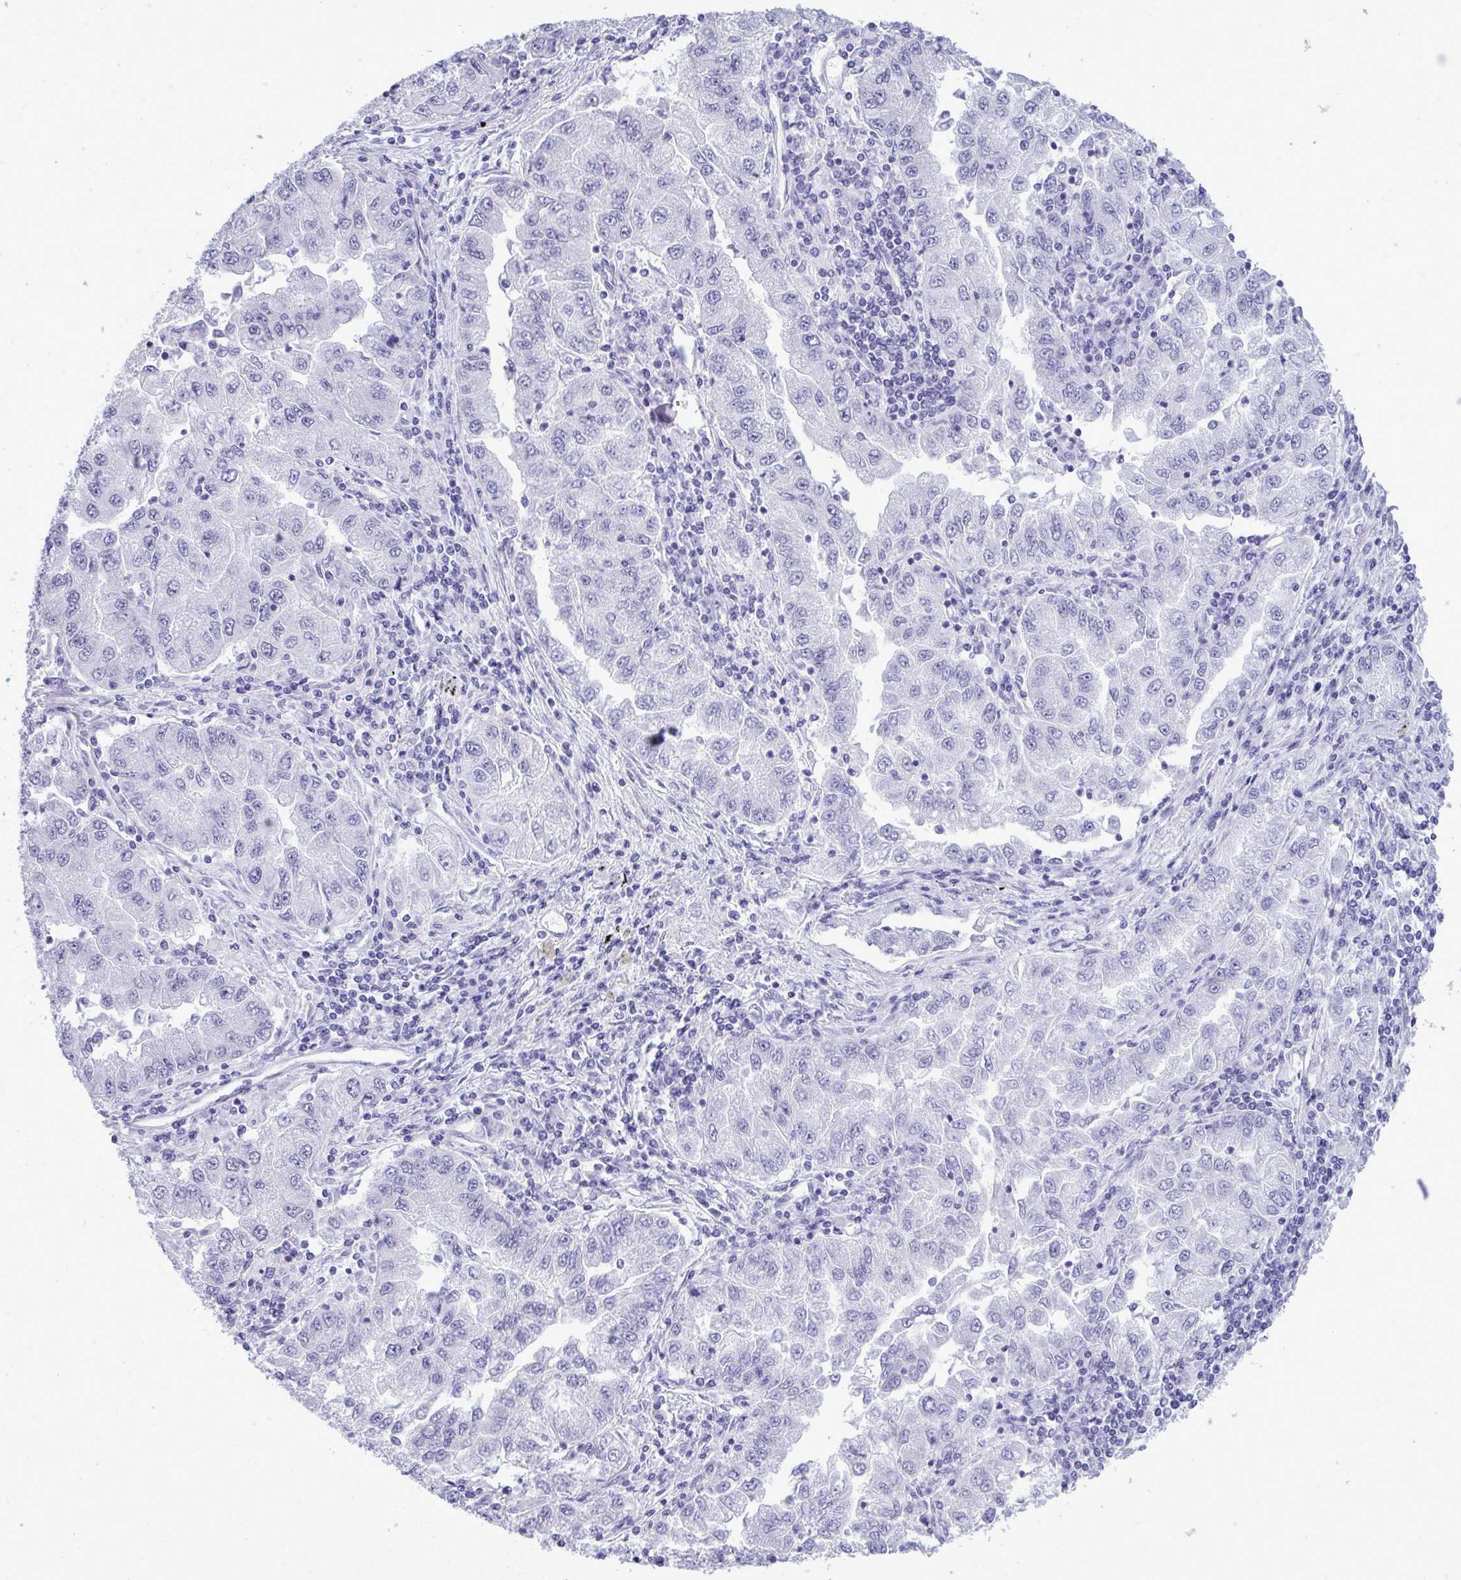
{"staining": {"intensity": "negative", "quantity": "none", "location": "none"}, "tissue": "lung cancer", "cell_type": "Tumor cells", "image_type": "cancer", "snomed": [{"axis": "morphology", "description": "Adenocarcinoma, NOS"}, {"axis": "morphology", "description": "Adenocarcinoma primary or metastatic"}, {"axis": "topography", "description": "Lung"}], "caption": "High magnification brightfield microscopy of adenocarcinoma primary or metastatic (lung) stained with DAB (3,3'-diaminobenzidine) (brown) and counterstained with hematoxylin (blue): tumor cells show no significant staining. Nuclei are stained in blue.", "gene": "PRM2", "patient": {"sex": "male", "age": 74}}